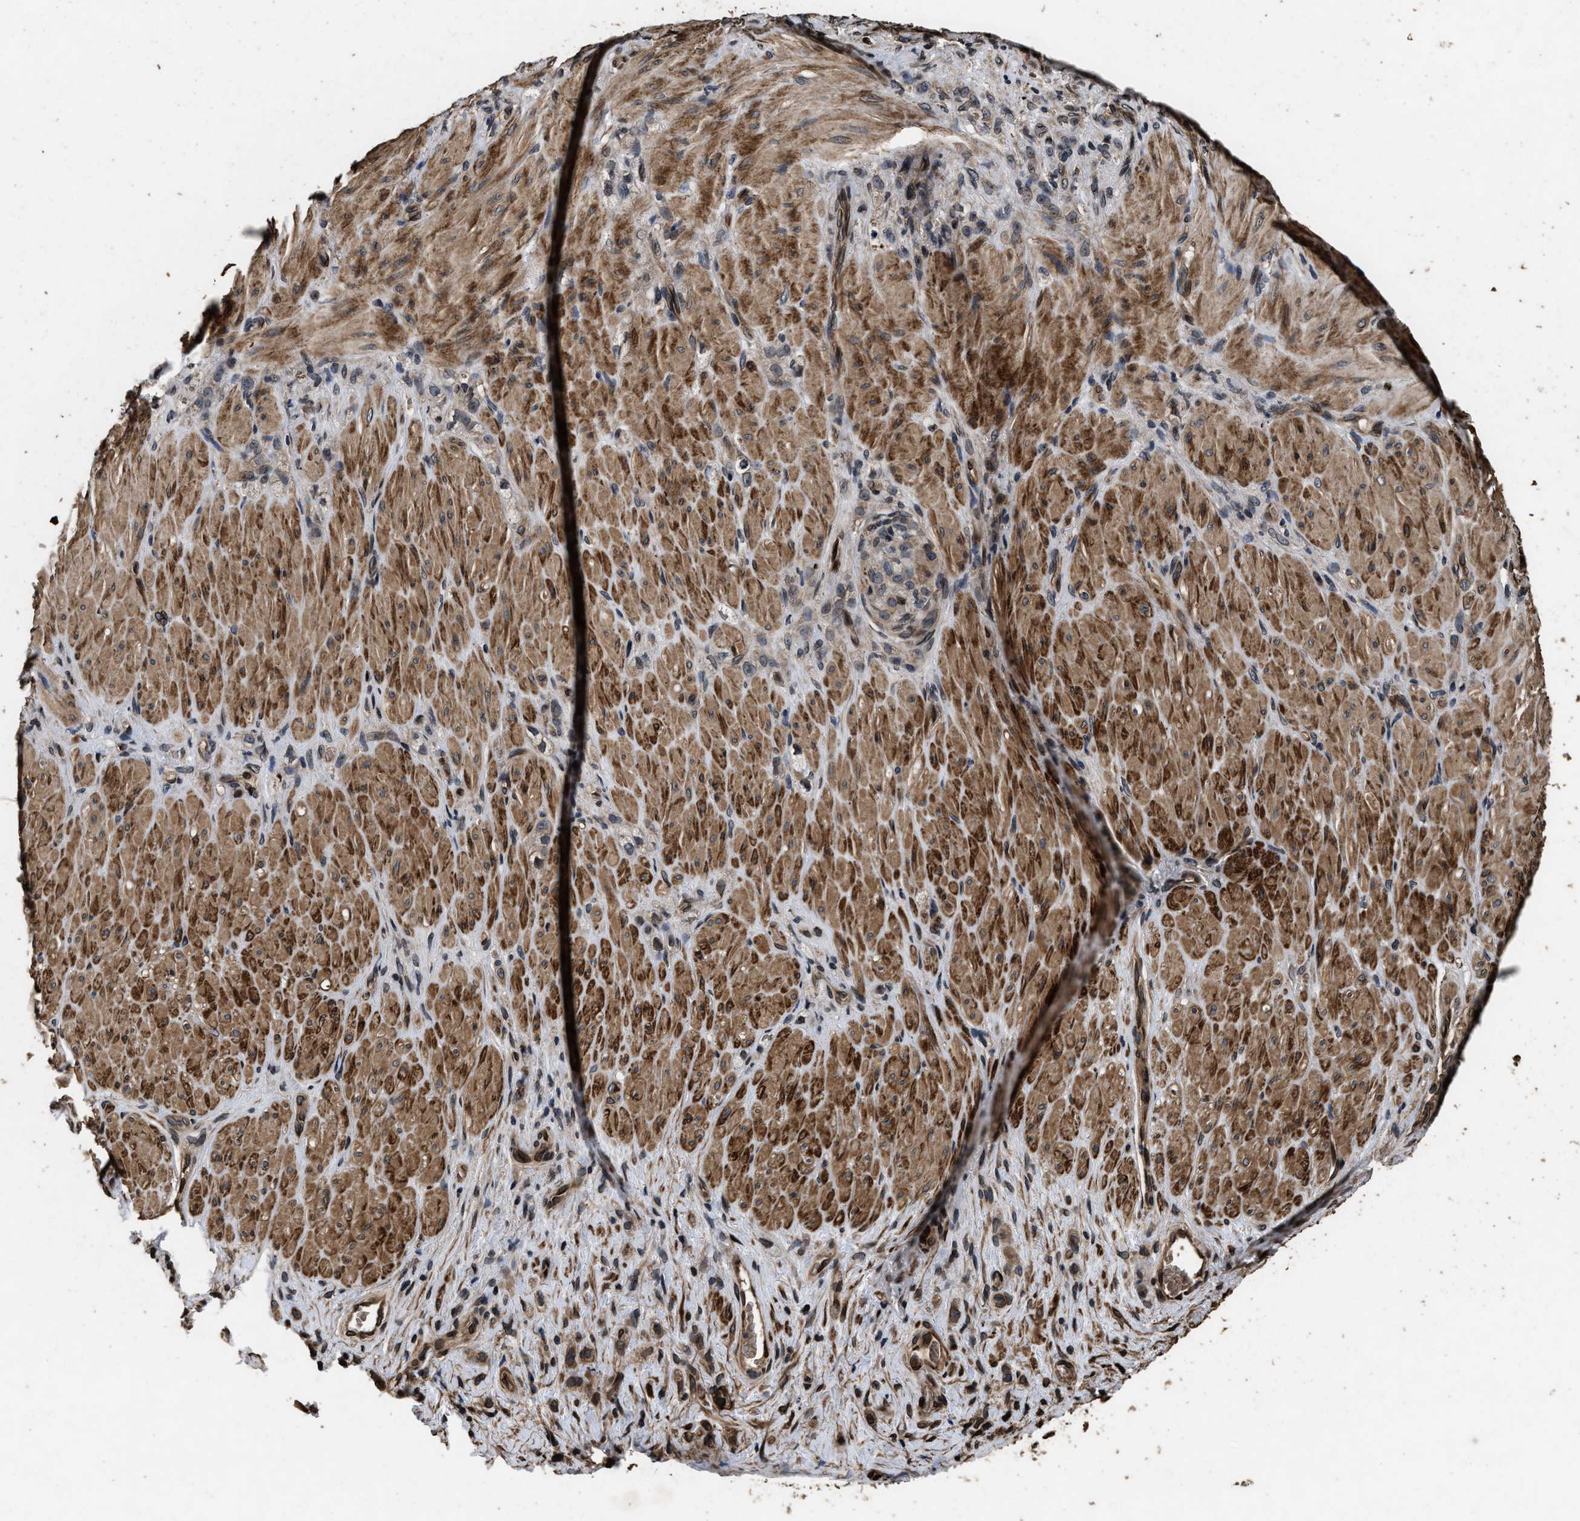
{"staining": {"intensity": "weak", "quantity": "25%-75%", "location": "cytoplasmic/membranous"}, "tissue": "stomach cancer", "cell_type": "Tumor cells", "image_type": "cancer", "snomed": [{"axis": "morphology", "description": "Normal tissue, NOS"}, {"axis": "morphology", "description": "Adenocarcinoma, NOS"}, {"axis": "topography", "description": "Stomach"}], "caption": "Immunohistochemistry (IHC) (DAB (3,3'-diaminobenzidine)) staining of human stomach adenocarcinoma displays weak cytoplasmic/membranous protein staining in about 25%-75% of tumor cells.", "gene": "ACCS", "patient": {"sex": "male", "age": 82}}